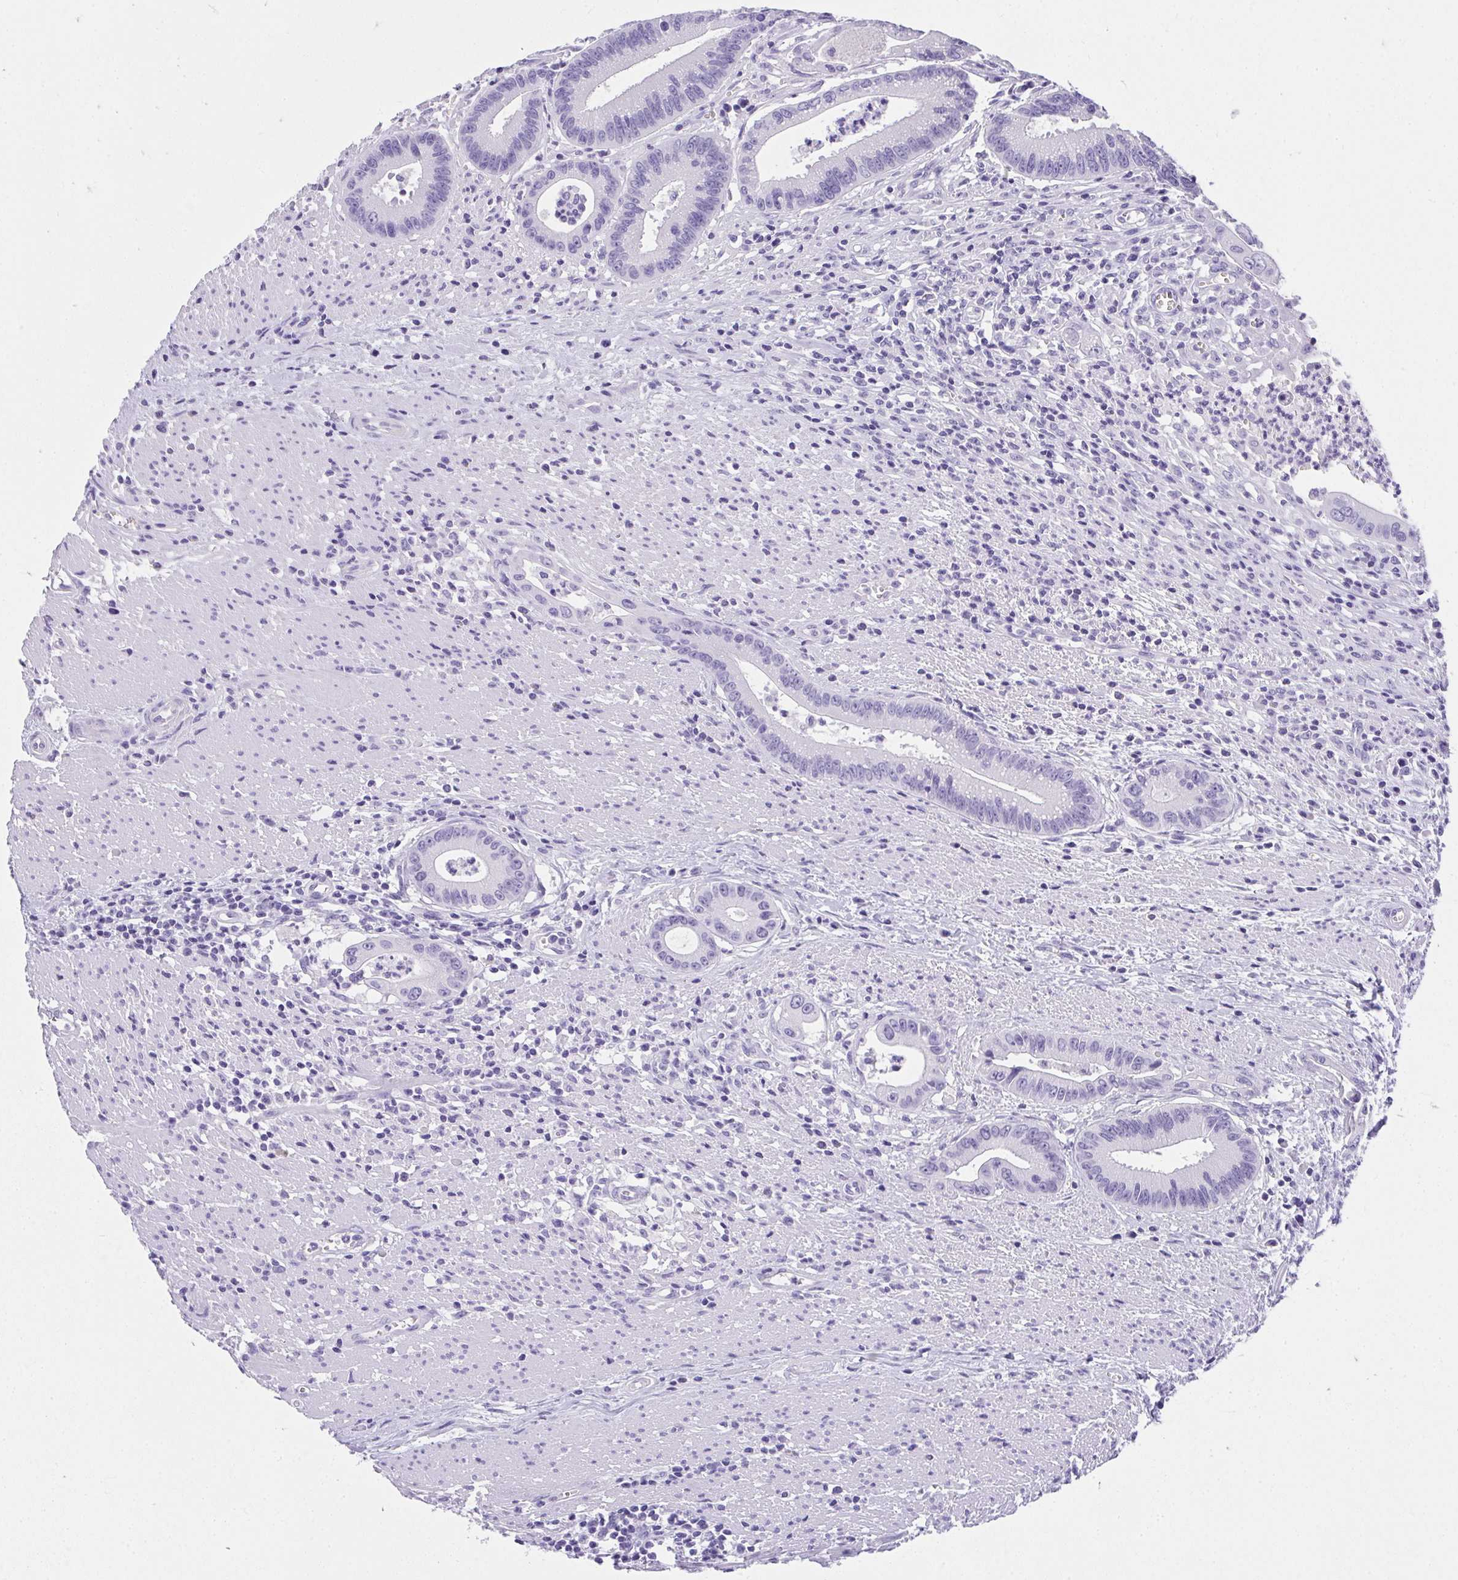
{"staining": {"intensity": "negative", "quantity": "none", "location": "none"}, "tissue": "colorectal cancer", "cell_type": "Tumor cells", "image_type": "cancer", "snomed": [{"axis": "morphology", "description": "Adenocarcinoma, NOS"}, {"axis": "topography", "description": "Rectum"}], "caption": "Immunohistochemistry of colorectal adenocarcinoma demonstrates no expression in tumor cells. (DAB (3,3'-diaminobenzidine) immunohistochemistry with hematoxylin counter stain).", "gene": "AVIL", "patient": {"sex": "female", "age": 81}}